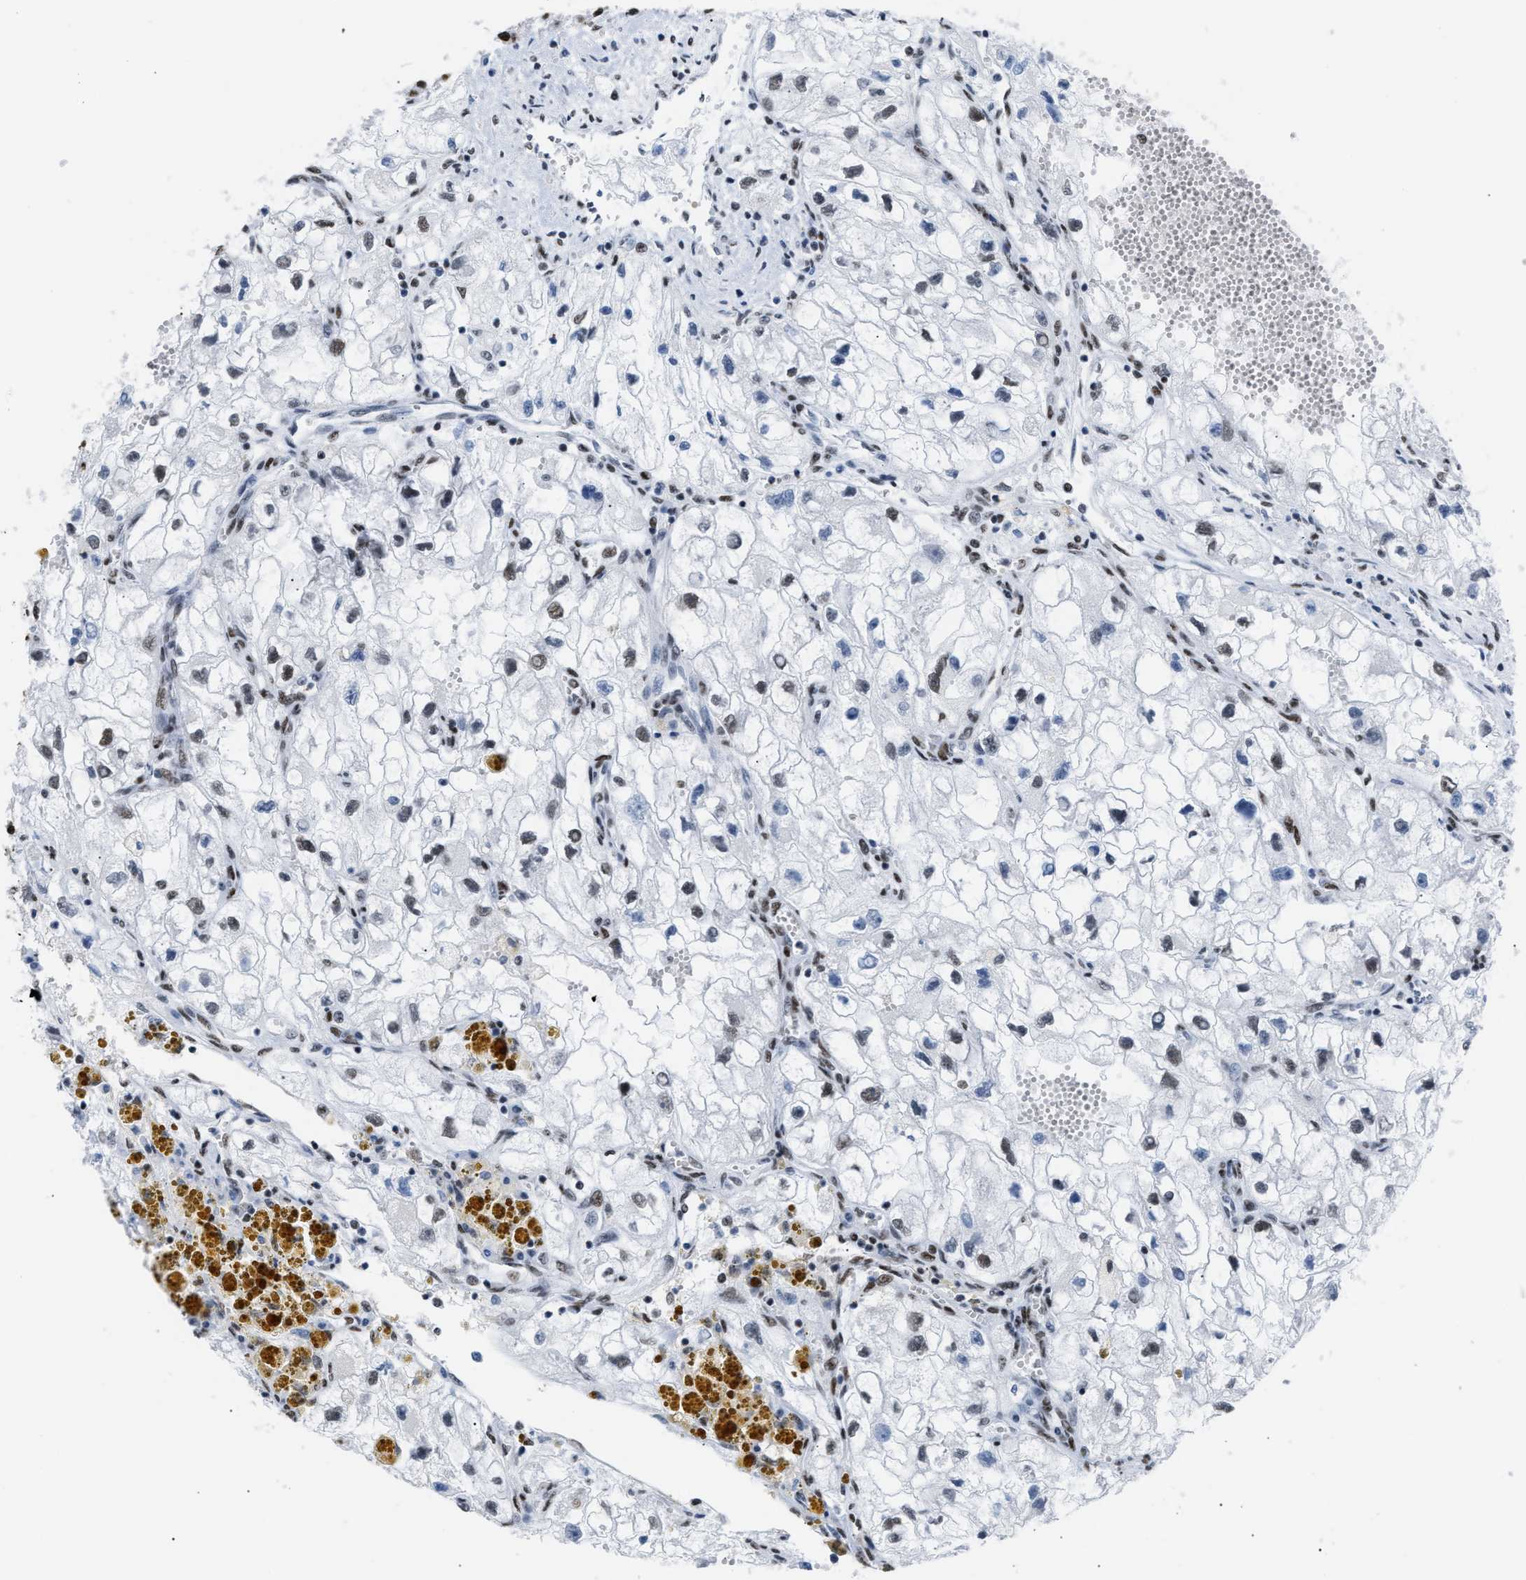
{"staining": {"intensity": "weak", "quantity": "<25%", "location": "nuclear"}, "tissue": "renal cancer", "cell_type": "Tumor cells", "image_type": "cancer", "snomed": [{"axis": "morphology", "description": "Adenocarcinoma, NOS"}, {"axis": "topography", "description": "Kidney"}], "caption": "Immunohistochemistry photomicrograph of renal adenocarcinoma stained for a protein (brown), which shows no staining in tumor cells.", "gene": "CCAR2", "patient": {"sex": "female", "age": 70}}